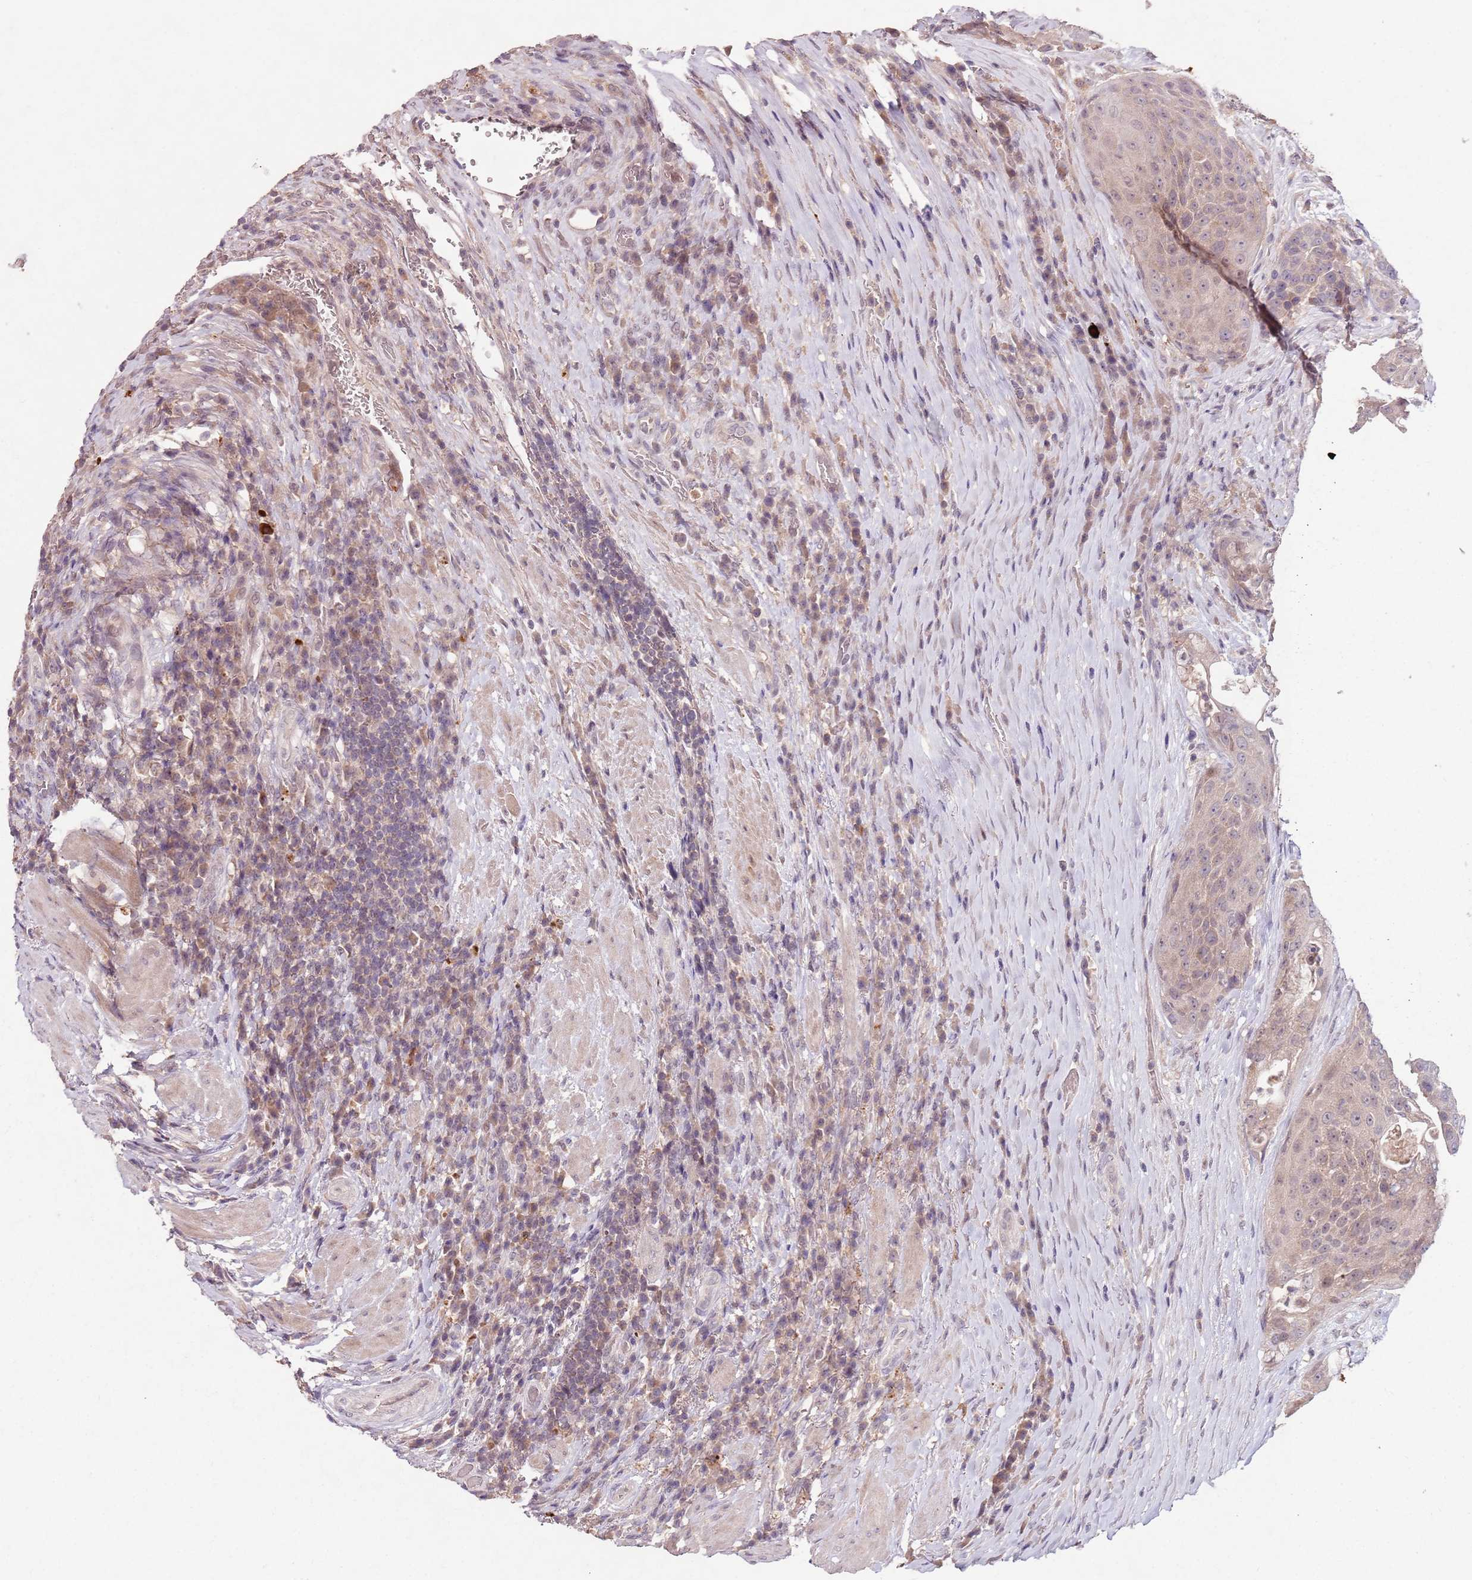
{"staining": {"intensity": "weak", "quantity": "25%-75%", "location": "cytoplasmic/membranous,nuclear"}, "tissue": "urothelial cancer", "cell_type": "Tumor cells", "image_type": "cancer", "snomed": [{"axis": "morphology", "description": "Urothelial carcinoma, High grade"}, {"axis": "topography", "description": "Urinary bladder"}], "caption": "A high-resolution image shows immunohistochemistry staining of urothelial carcinoma (high-grade), which reveals weak cytoplasmic/membranous and nuclear positivity in approximately 25%-75% of tumor cells.", "gene": "NRDE2", "patient": {"sex": "female", "age": 63}}